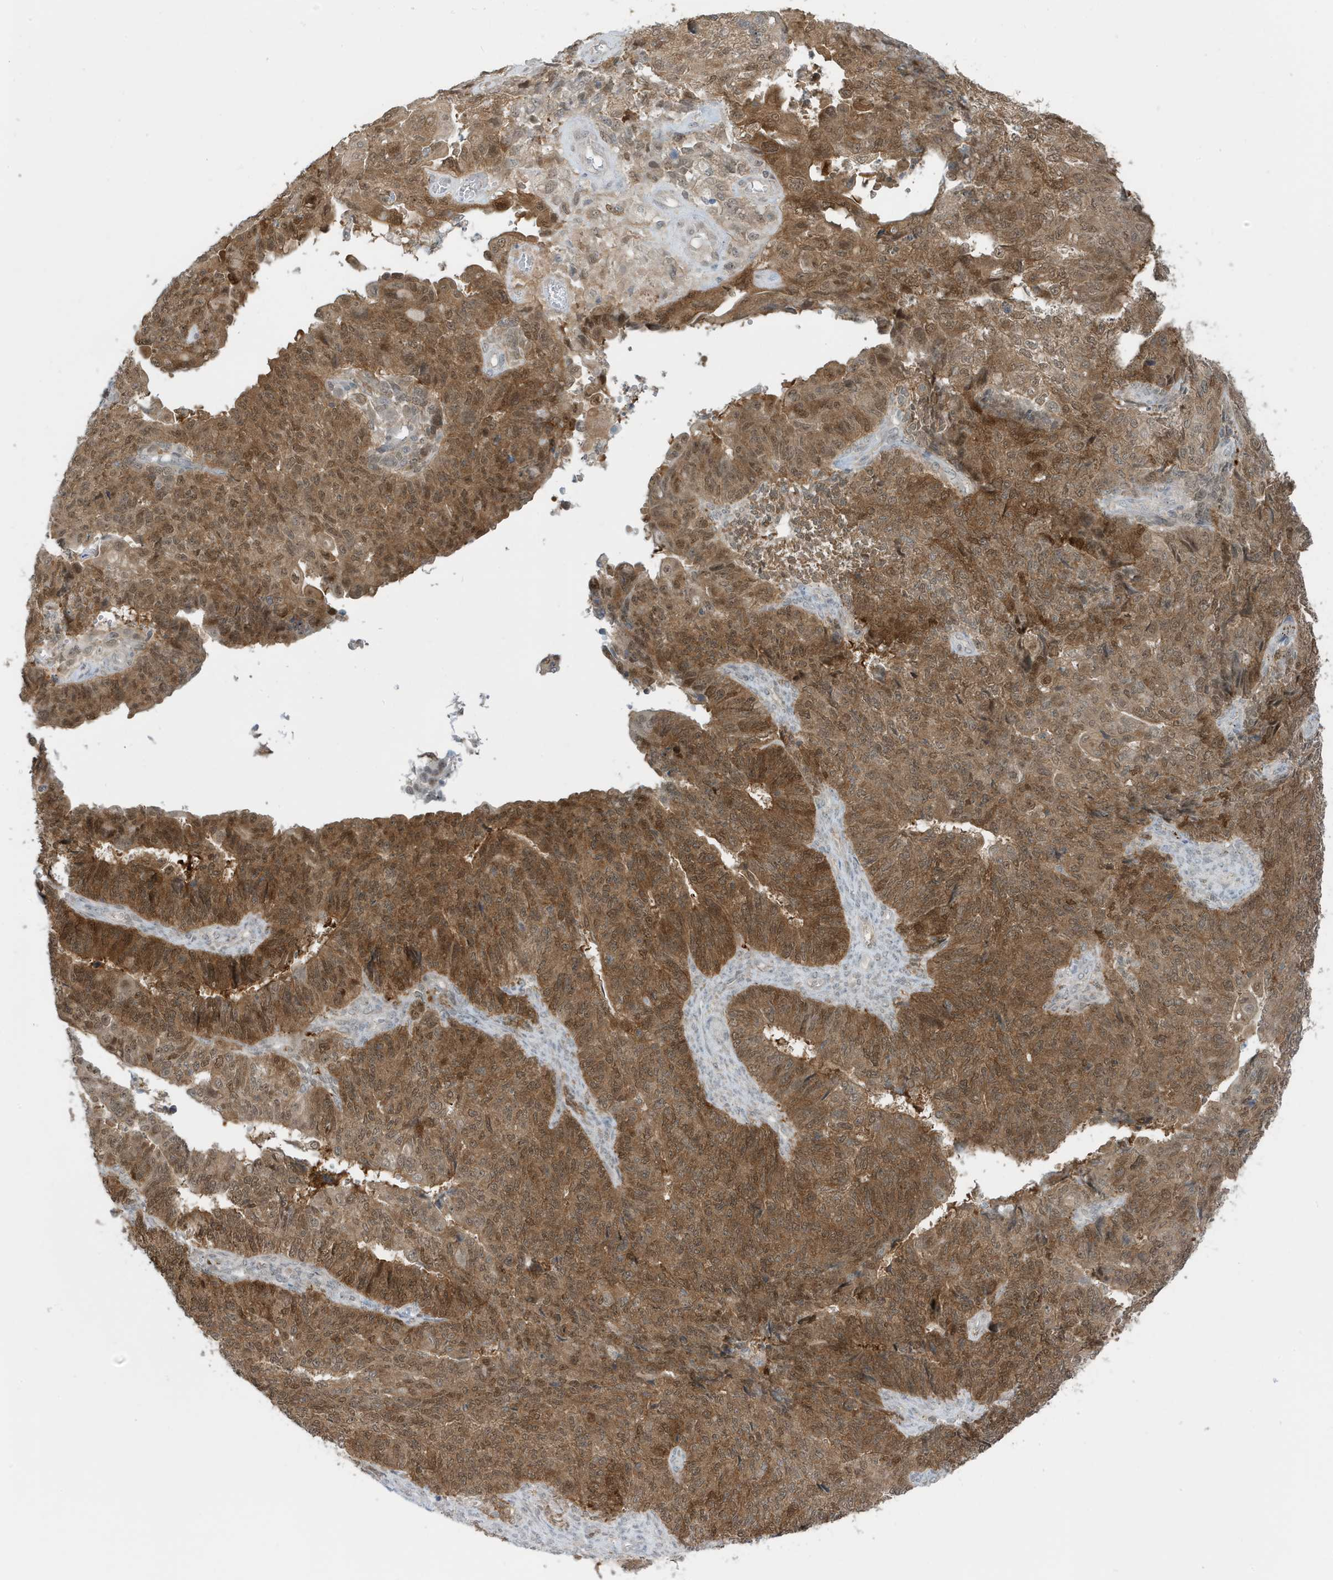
{"staining": {"intensity": "moderate", "quantity": ">75%", "location": "cytoplasmic/membranous,nuclear"}, "tissue": "endometrial cancer", "cell_type": "Tumor cells", "image_type": "cancer", "snomed": [{"axis": "morphology", "description": "Adenocarcinoma, NOS"}, {"axis": "topography", "description": "Endometrium"}], "caption": "The immunohistochemical stain highlights moderate cytoplasmic/membranous and nuclear positivity in tumor cells of endometrial cancer tissue. (brown staining indicates protein expression, while blue staining denotes nuclei).", "gene": "OGA", "patient": {"sex": "female", "age": 32}}